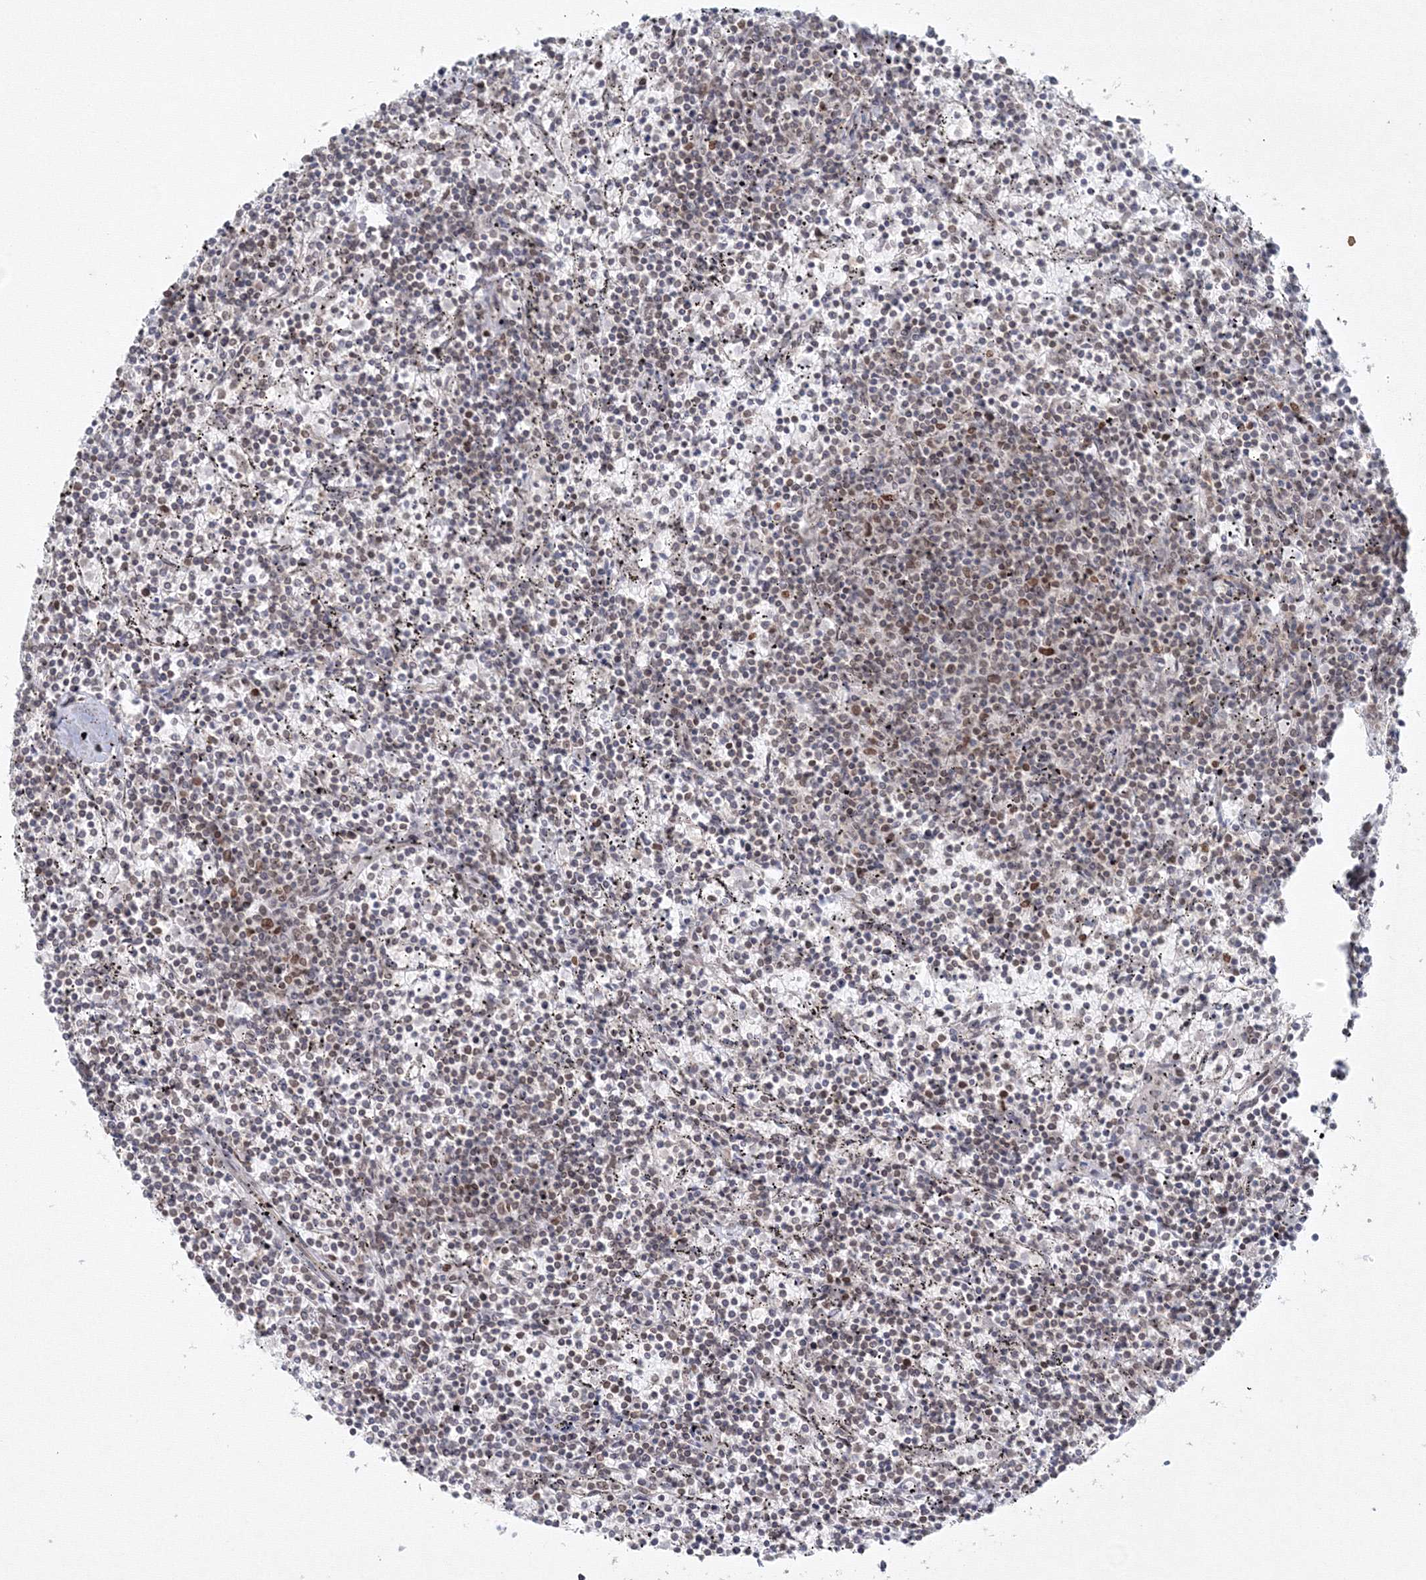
{"staining": {"intensity": "weak", "quantity": "<25%", "location": "nuclear"}, "tissue": "lymphoma", "cell_type": "Tumor cells", "image_type": "cancer", "snomed": [{"axis": "morphology", "description": "Malignant lymphoma, non-Hodgkin's type, Low grade"}, {"axis": "topography", "description": "Spleen"}], "caption": "Malignant lymphoma, non-Hodgkin's type (low-grade) was stained to show a protein in brown. There is no significant expression in tumor cells. (Stains: DAB (3,3'-diaminobenzidine) IHC with hematoxylin counter stain, Microscopy: brightfield microscopy at high magnification).", "gene": "KIF4A", "patient": {"sex": "female", "age": 50}}